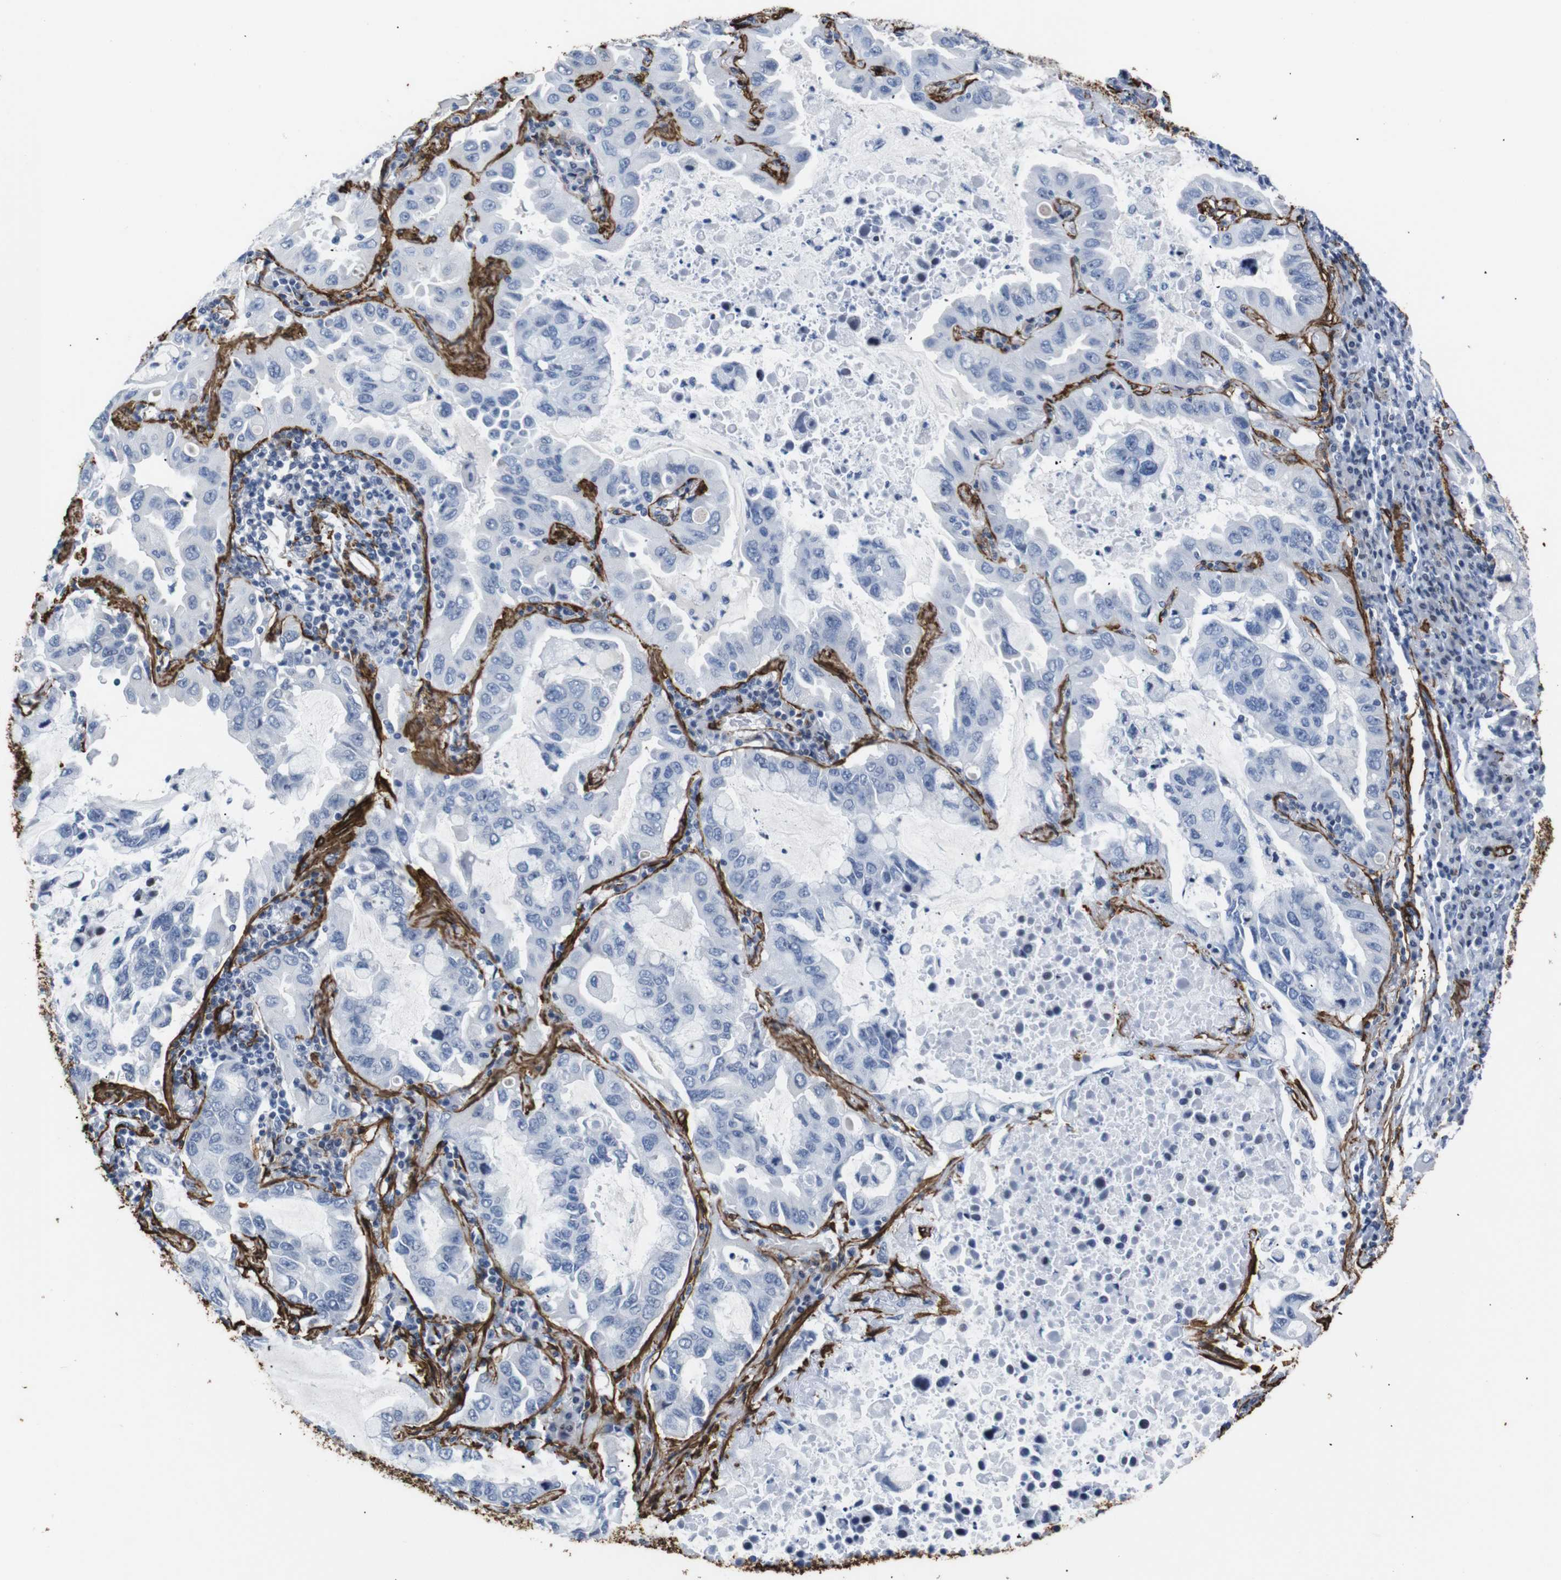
{"staining": {"intensity": "negative", "quantity": "none", "location": "none"}, "tissue": "lung cancer", "cell_type": "Tumor cells", "image_type": "cancer", "snomed": [{"axis": "morphology", "description": "Adenocarcinoma, NOS"}, {"axis": "topography", "description": "Lung"}], "caption": "Immunohistochemistry (IHC) of human adenocarcinoma (lung) displays no positivity in tumor cells. (DAB immunohistochemistry, high magnification).", "gene": "ACTA2", "patient": {"sex": "male", "age": 64}}